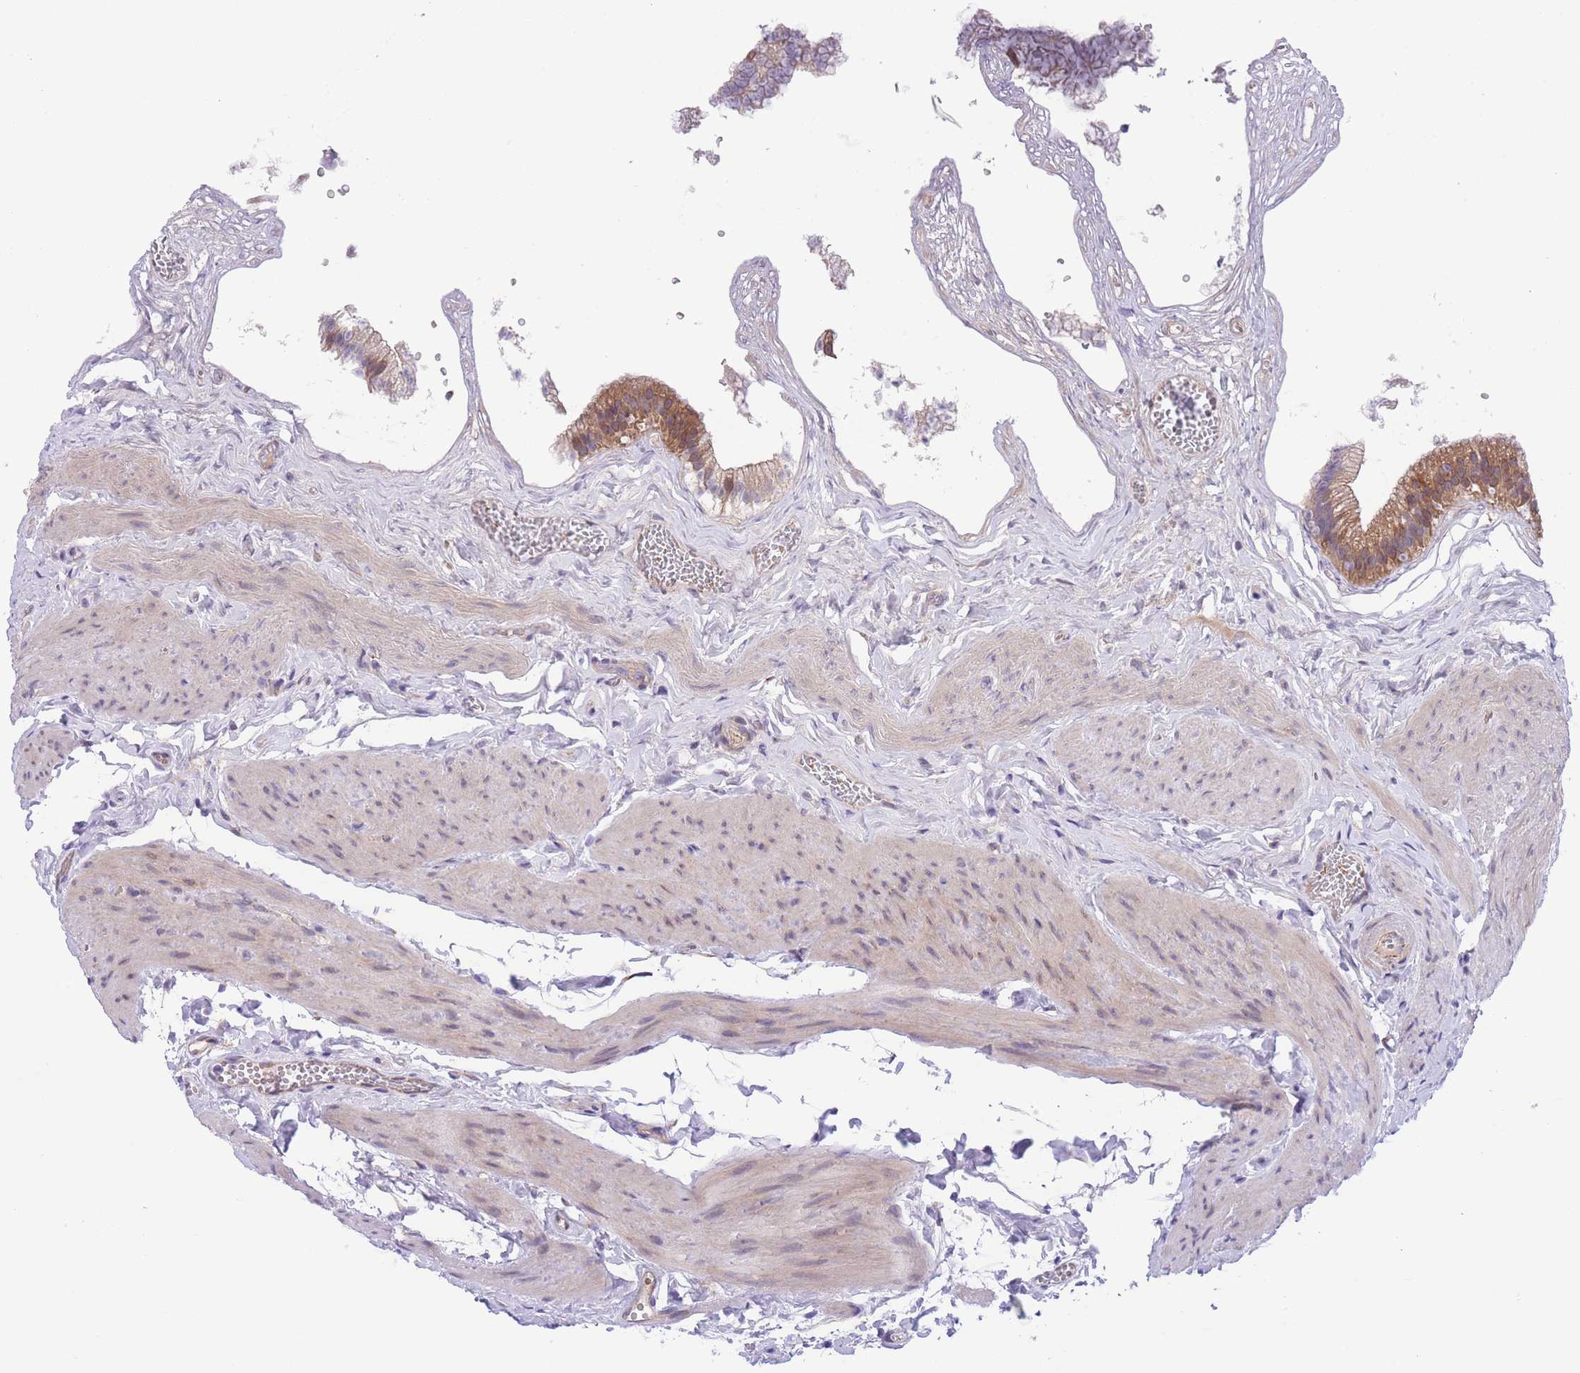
{"staining": {"intensity": "moderate", "quantity": ">75%", "location": "cytoplasmic/membranous"}, "tissue": "gallbladder", "cell_type": "Glandular cells", "image_type": "normal", "snomed": [{"axis": "morphology", "description": "Normal tissue, NOS"}, {"axis": "topography", "description": "Gallbladder"}], "caption": "Brown immunohistochemical staining in unremarkable gallbladder demonstrates moderate cytoplasmic/membranous staining in approximately >75% of glandular cells.", "gene": "WWOX", "patient": {"sex": "female", "age": 54}}